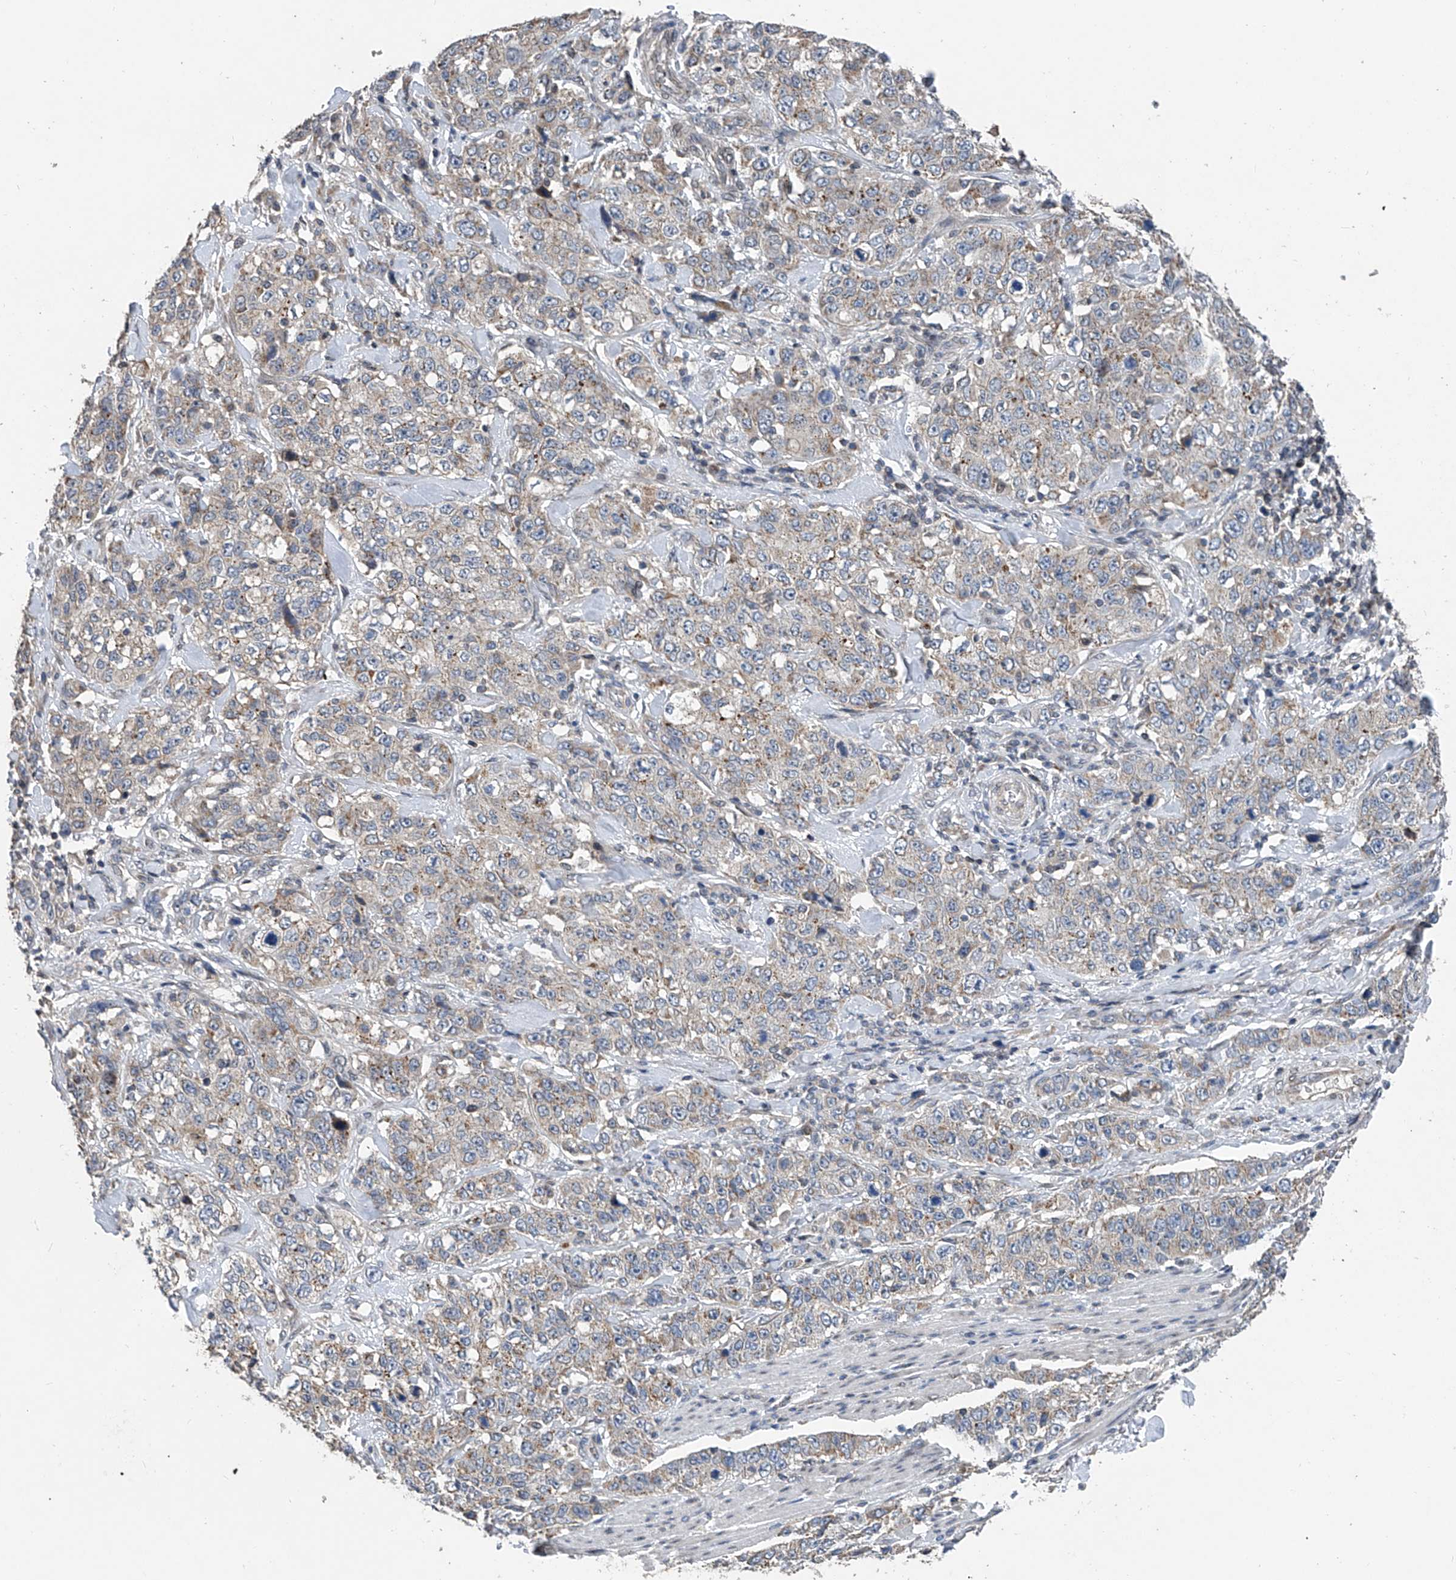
{"staining": {"intensity": "weak", "quantity": ">75%", "location": "cytoplasmic/membranous"}, "tissue": "stomach cancer", "cell_type": "Tumor cells", "image_type": "cancer", "snomed": [{"axis": "morphology", "description": "Adenocarcinoma, NOS"}, {"axis": "topography", "description": "Stomach"}], "caption": "IHC (DAB (3,3'-diaminobenzidine)) staining of human stomach cancer (adenocarcinoma) demonstrates weak cytoplasmic/membranous protein positivity in approximately >75% of tumor cells.", "gene": "BCKDHB", "patient": {"sex": "male", "age": 48}}